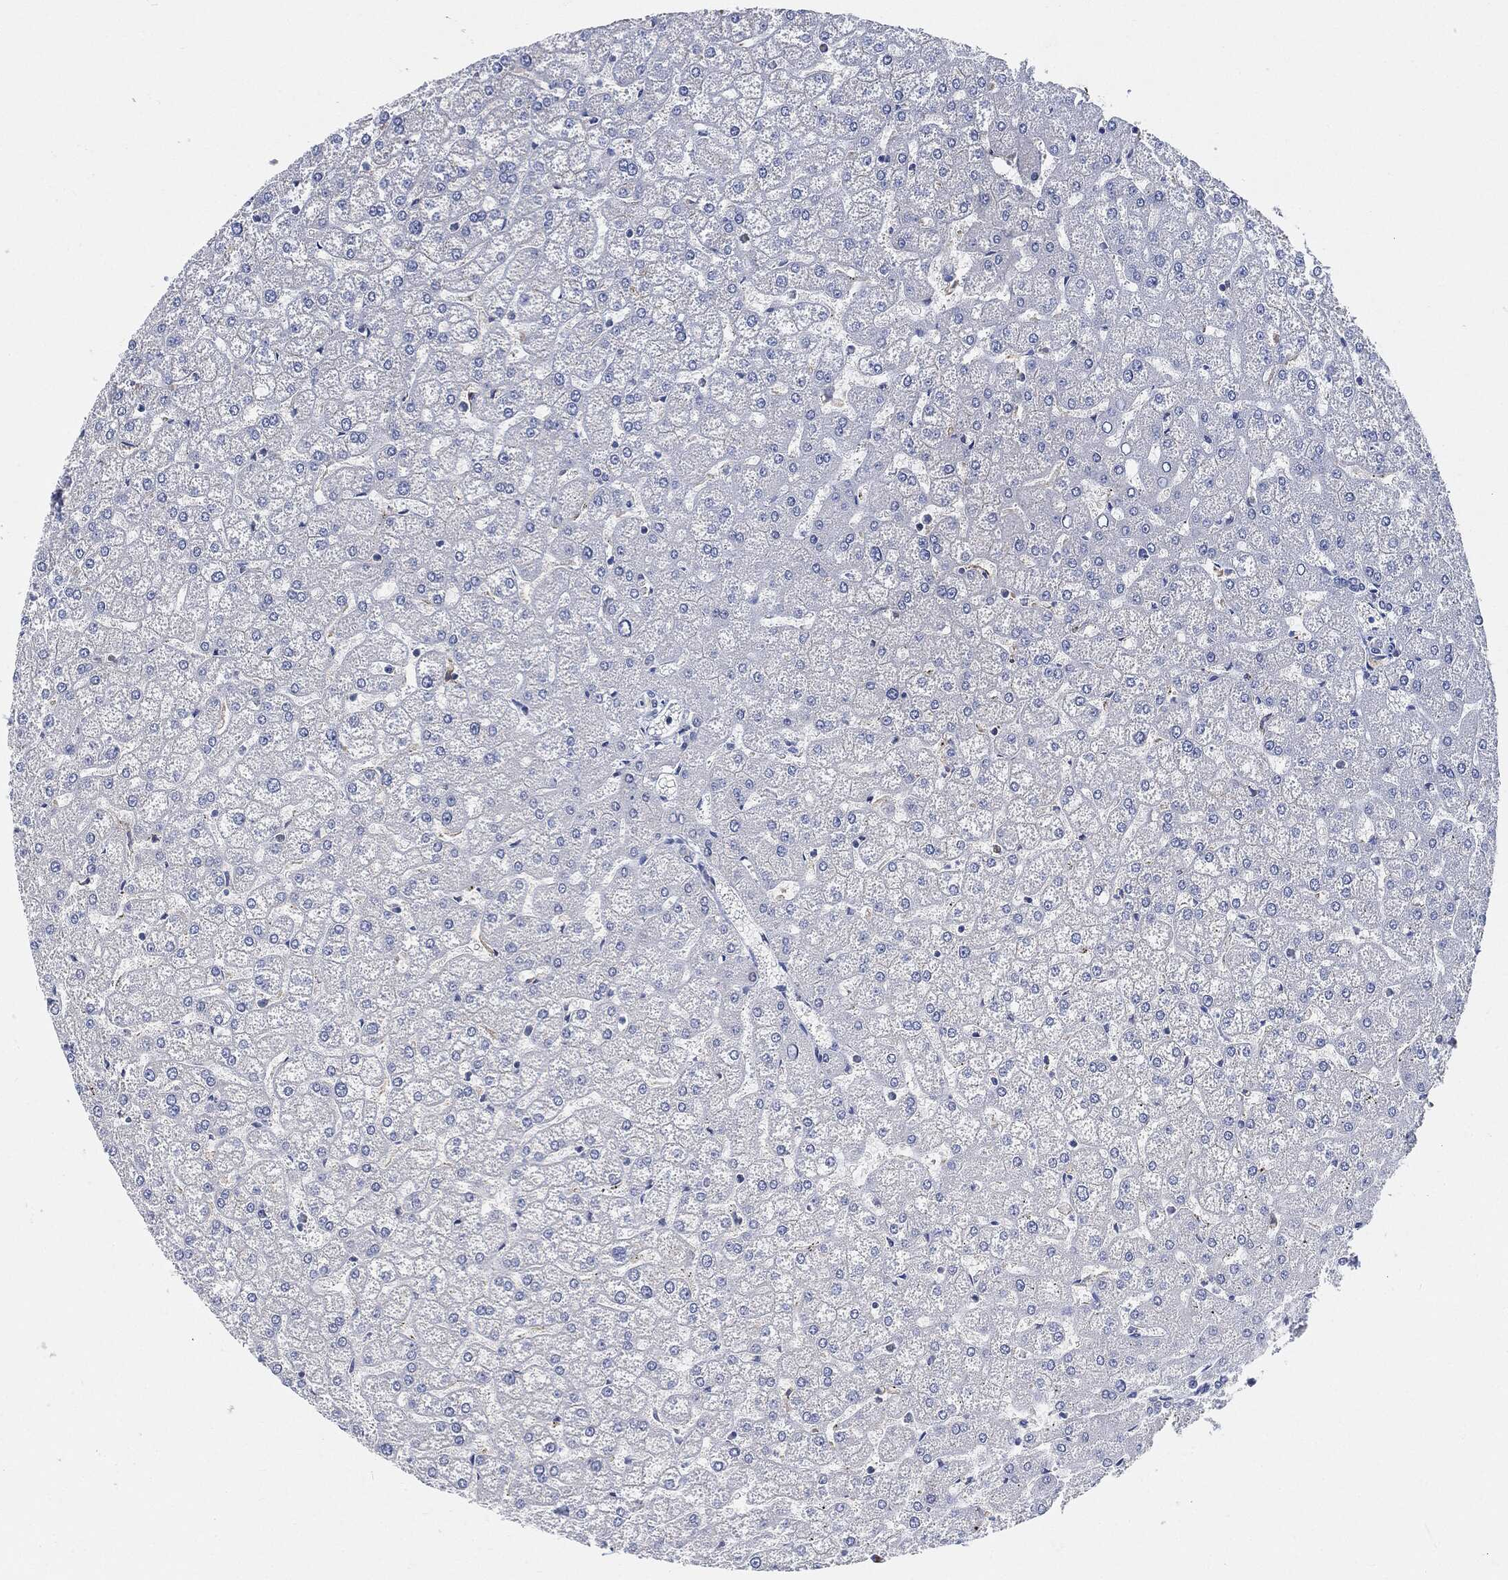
{"staining": {"intensity": "negative", "quantity": "none", "location": "none"}, "tissue": "liver", "cell_type": "Cholangiocytes", "image_type": "normal", "snomed": [{"axis": "morphology", "description": "Normal tissue, NOS"}, {"axis": "topography", "description": "Liver"}], "caption": "This is an immunohistochemistry (IHC) photomicrograph of unremarkable human liver. There is no positivity in cholangiocytes.", "gene": "VSIG4", "patient": {"sex": "female", "age": 32}}